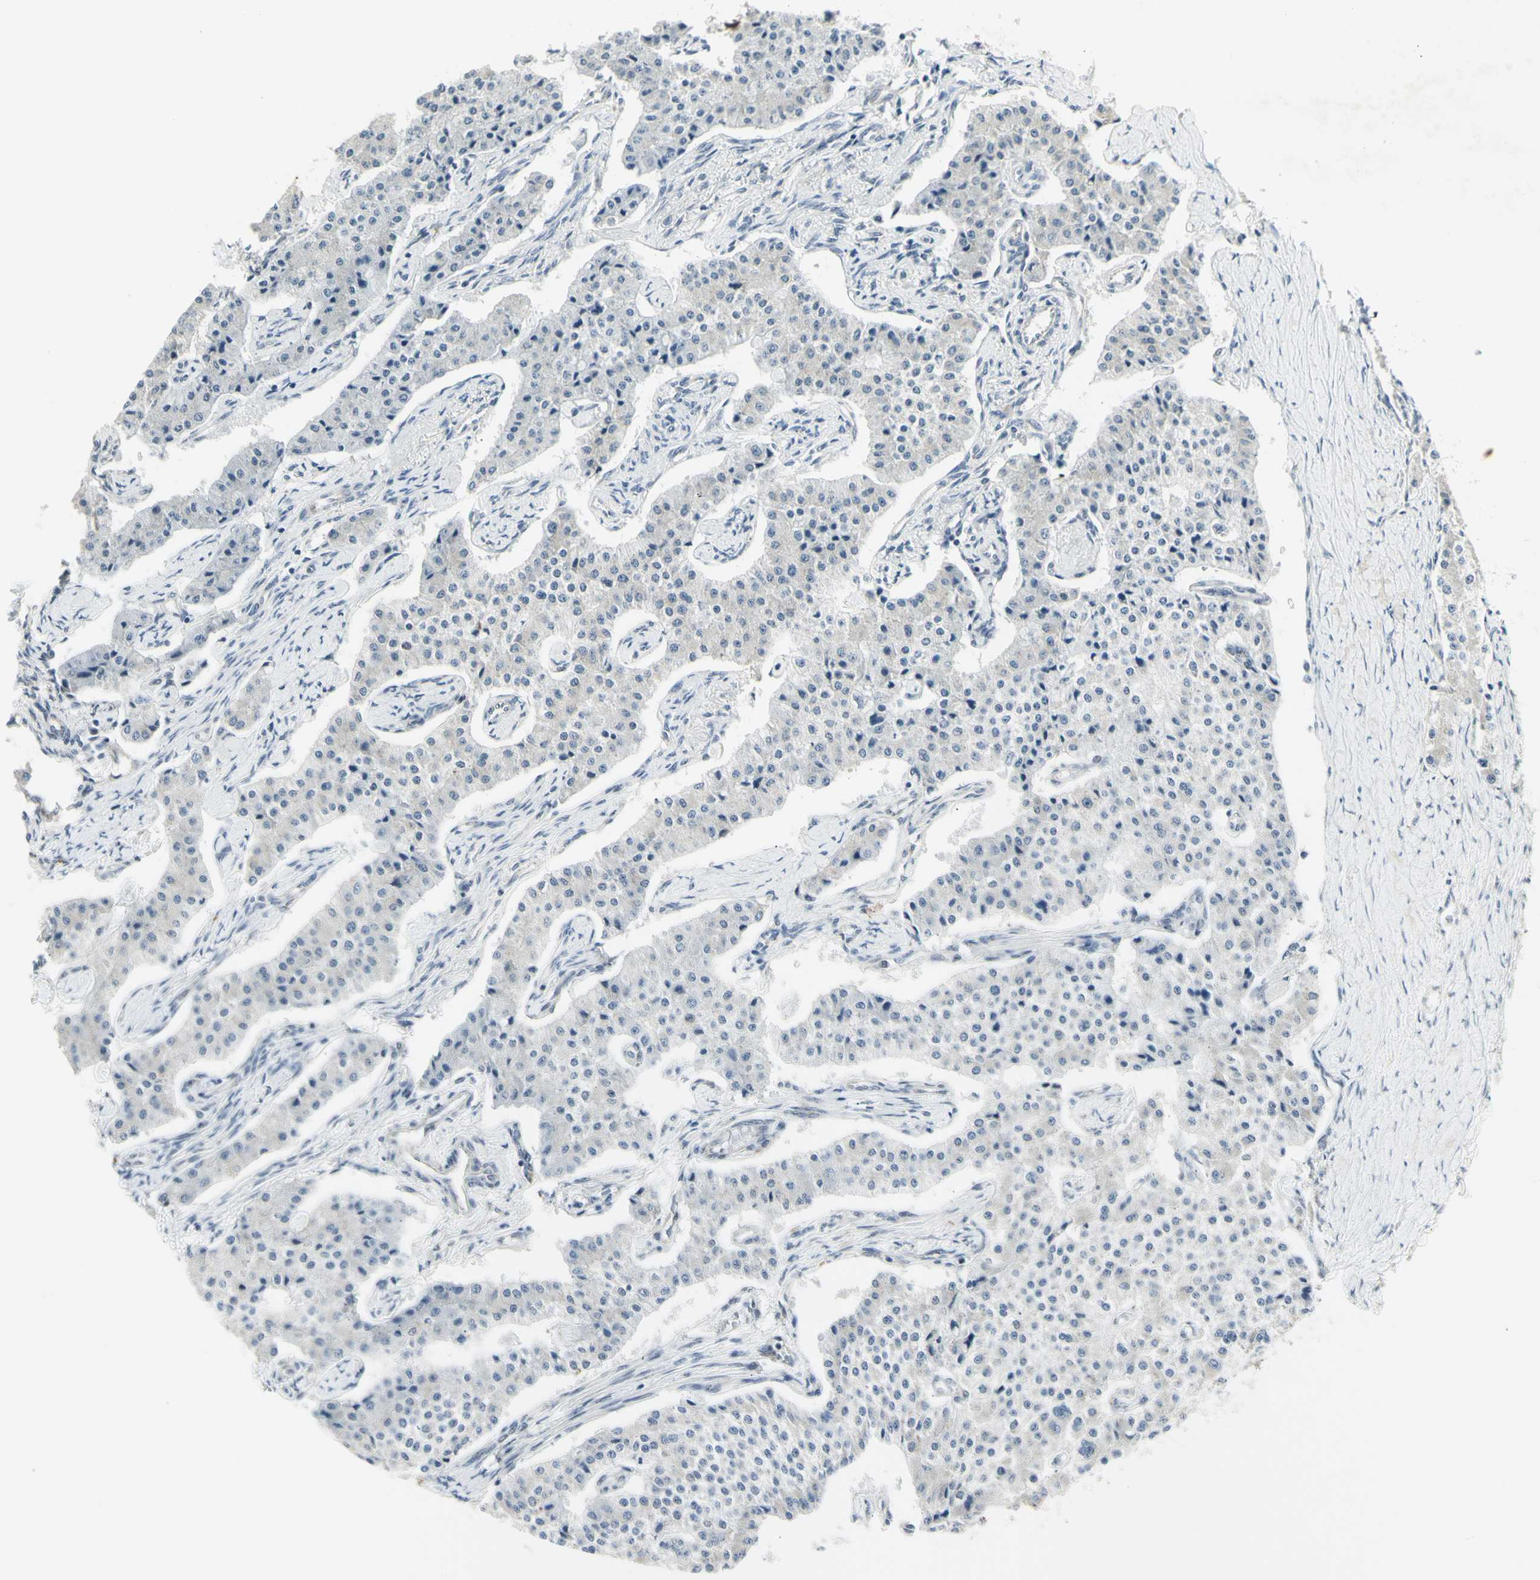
{"staining": {"intensity": "negative", "quantity": "none", "location": "none"}, "tissue": "carcinoid", "cell_type": "Tumor cells", "image_type": "cancer", "snomed": [{"axis": "morphology", "description": "Carcinoid, malignant, NOS"}, {"axis": "topography", "description": "Colon"}], "caption": "An IHC image of carcinoid (malignant) is shown. There is no staining in tumor cells of carcinoid (malignant). The staining was performed using DAB to visualize the protein expression in brown, while the nuclei were stained in blue with hematoxylin (Magnification: 20x).", "gene": "DHRS7B", "patient": {"sex": "female", "age": 52}}